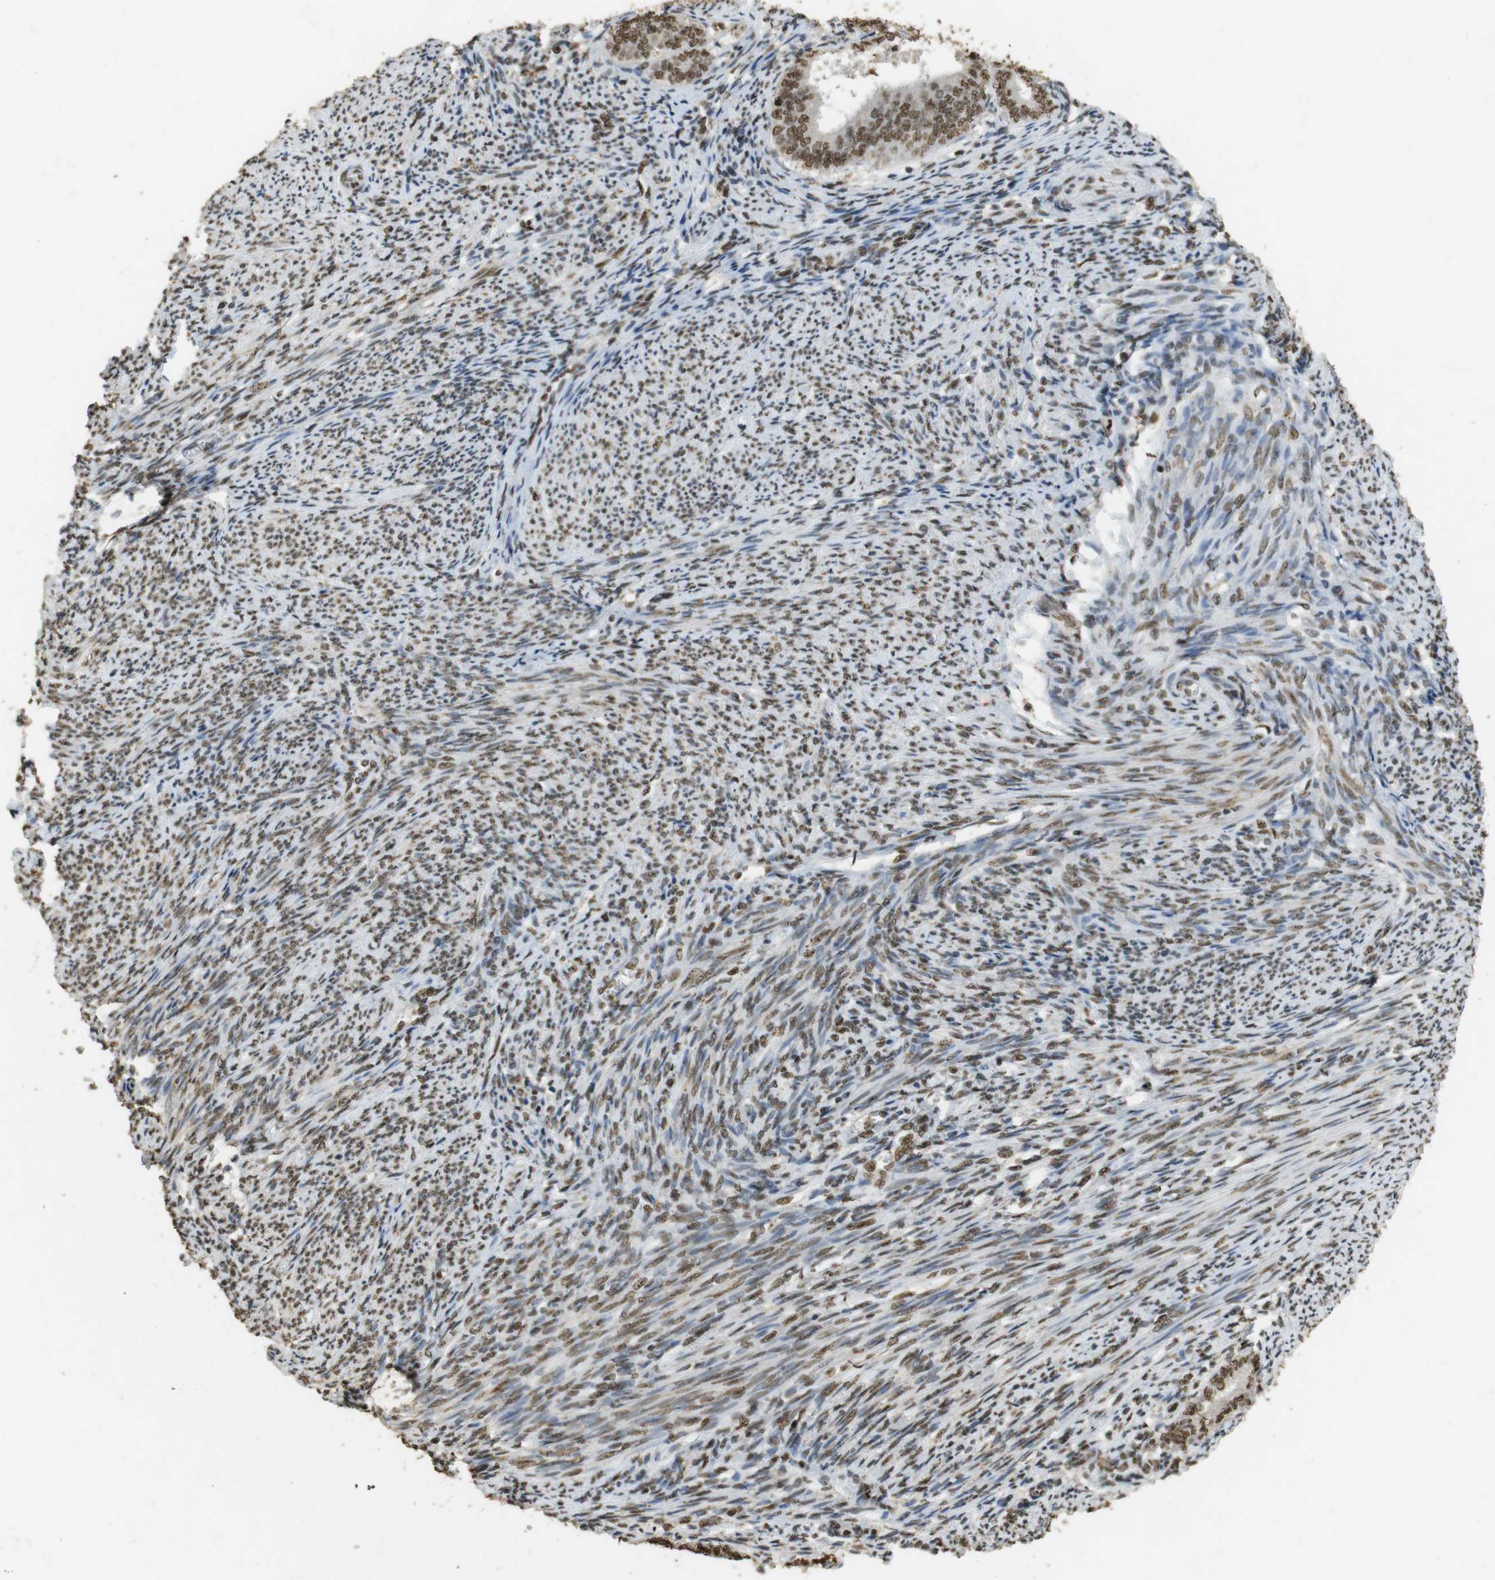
{"staining": {"intensity": "strong", "quantity": ">75%", "location": "nuclear"}, "tissue": "endometrial cancer", "cell_type": "Tumor cells", "image_type": "cancer", "snomed": [{"axis": "morphology", "description": "Adenocarcinoma, NOS"}, {"axis": "topography", "description": "Endometrium"}], "caption": "Strong nuclear expression for a protein is identified in about >75% of tumor cells of endometrial cancer using immunohistochemistry.", "gene": "GATA4", "patient": {"sex": "female", "age": 63}}